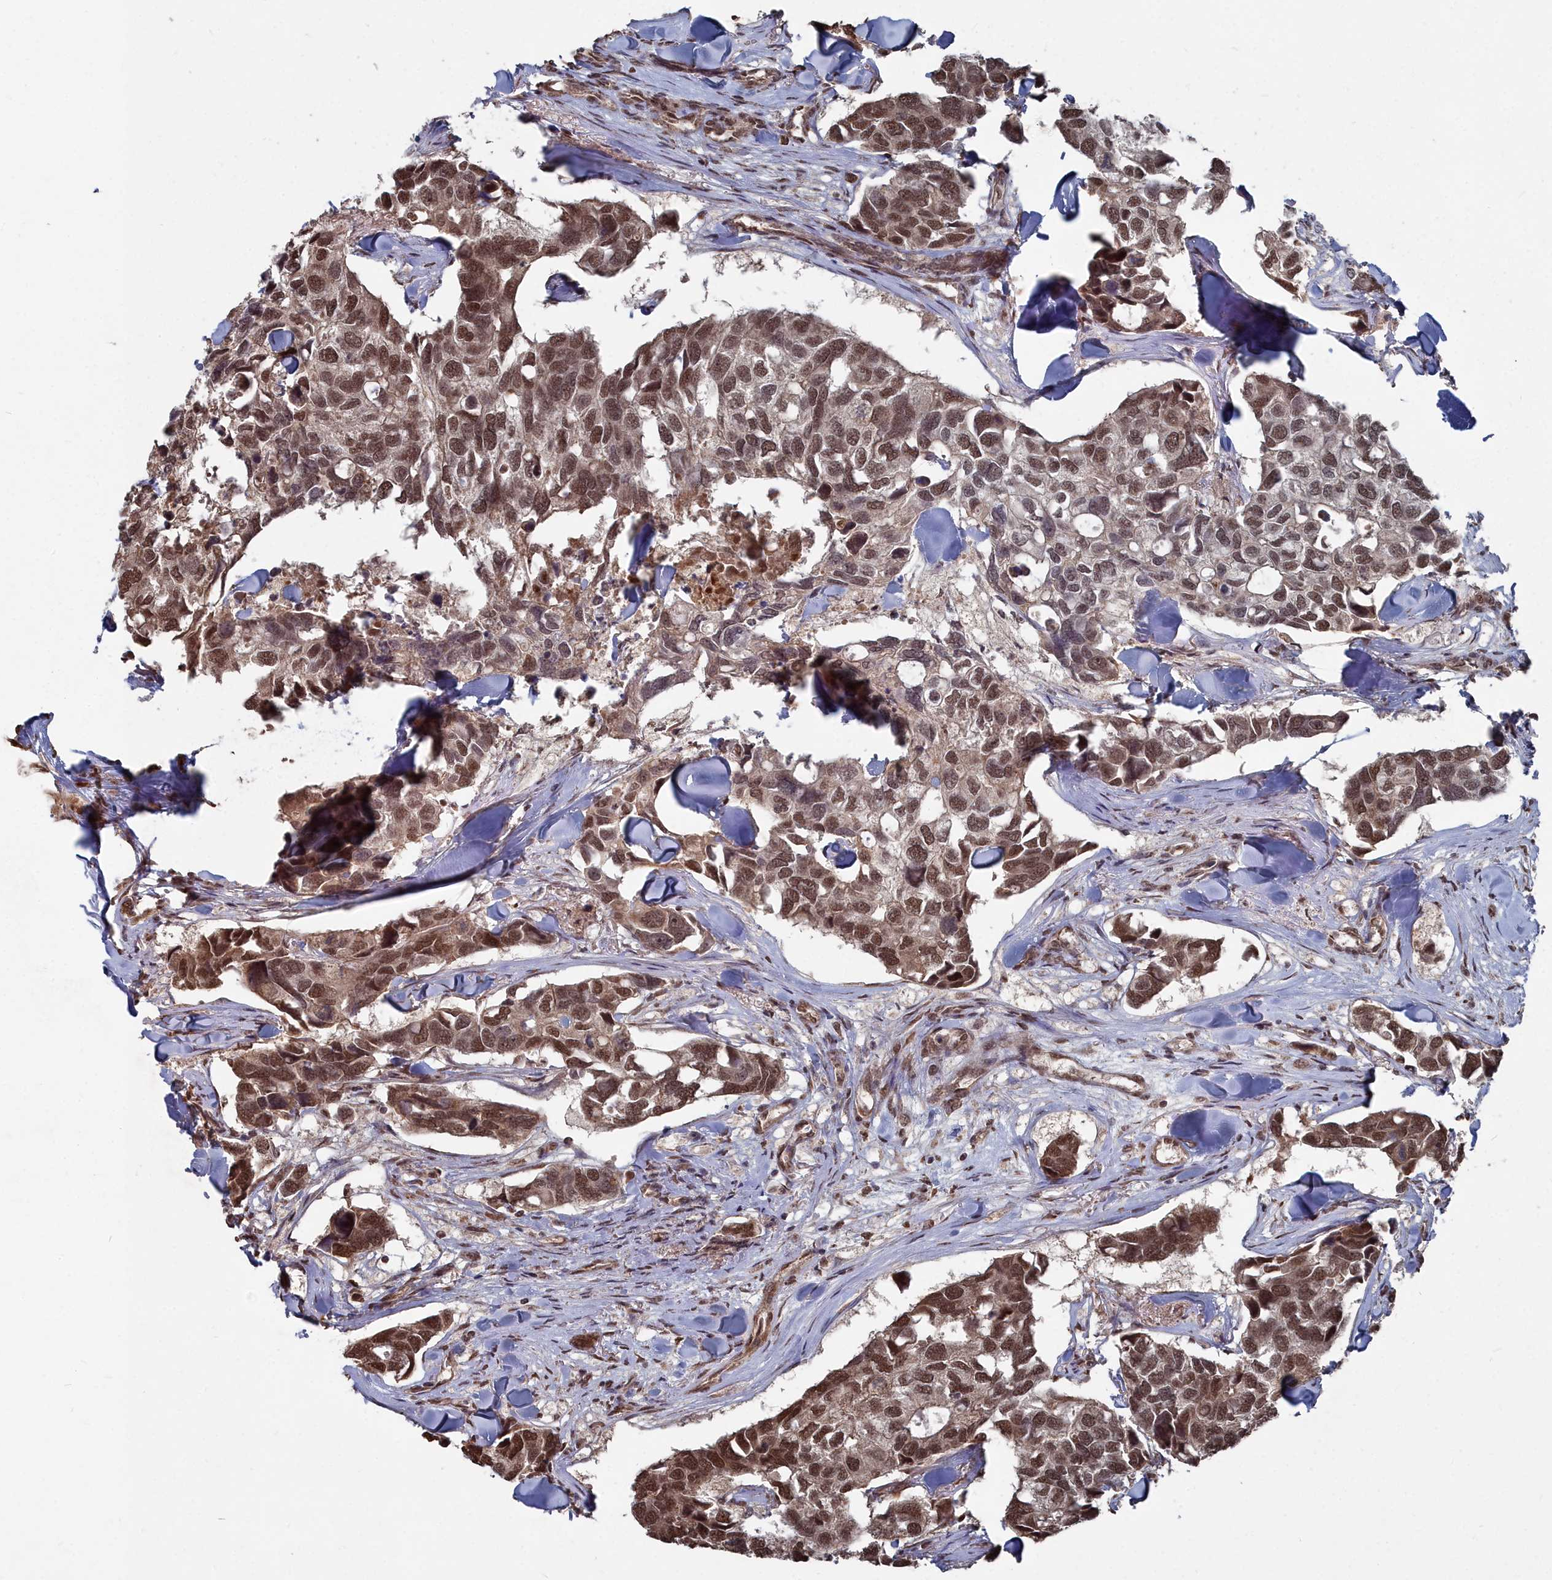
{"staining": {"intensity": "moderate", "quantity": ">75%", "location": "nuclear"}, "tissue": "breast cancer", "cell_type": "Tumor cells", "image_type": "cancer", "snomed": [{"axis": "morphology", "description": "Duct carcinoma"}, {"axis": "topography", "description": "Breast"}], "caption": "A photomicrograph showing moderate nuclear expression in approximately >75% of tumor cells in breast cancer, as visualized by brown immunohistochemical staining.", "gene": "CCNP", "patient": {"sex": "female", "age": 83}}